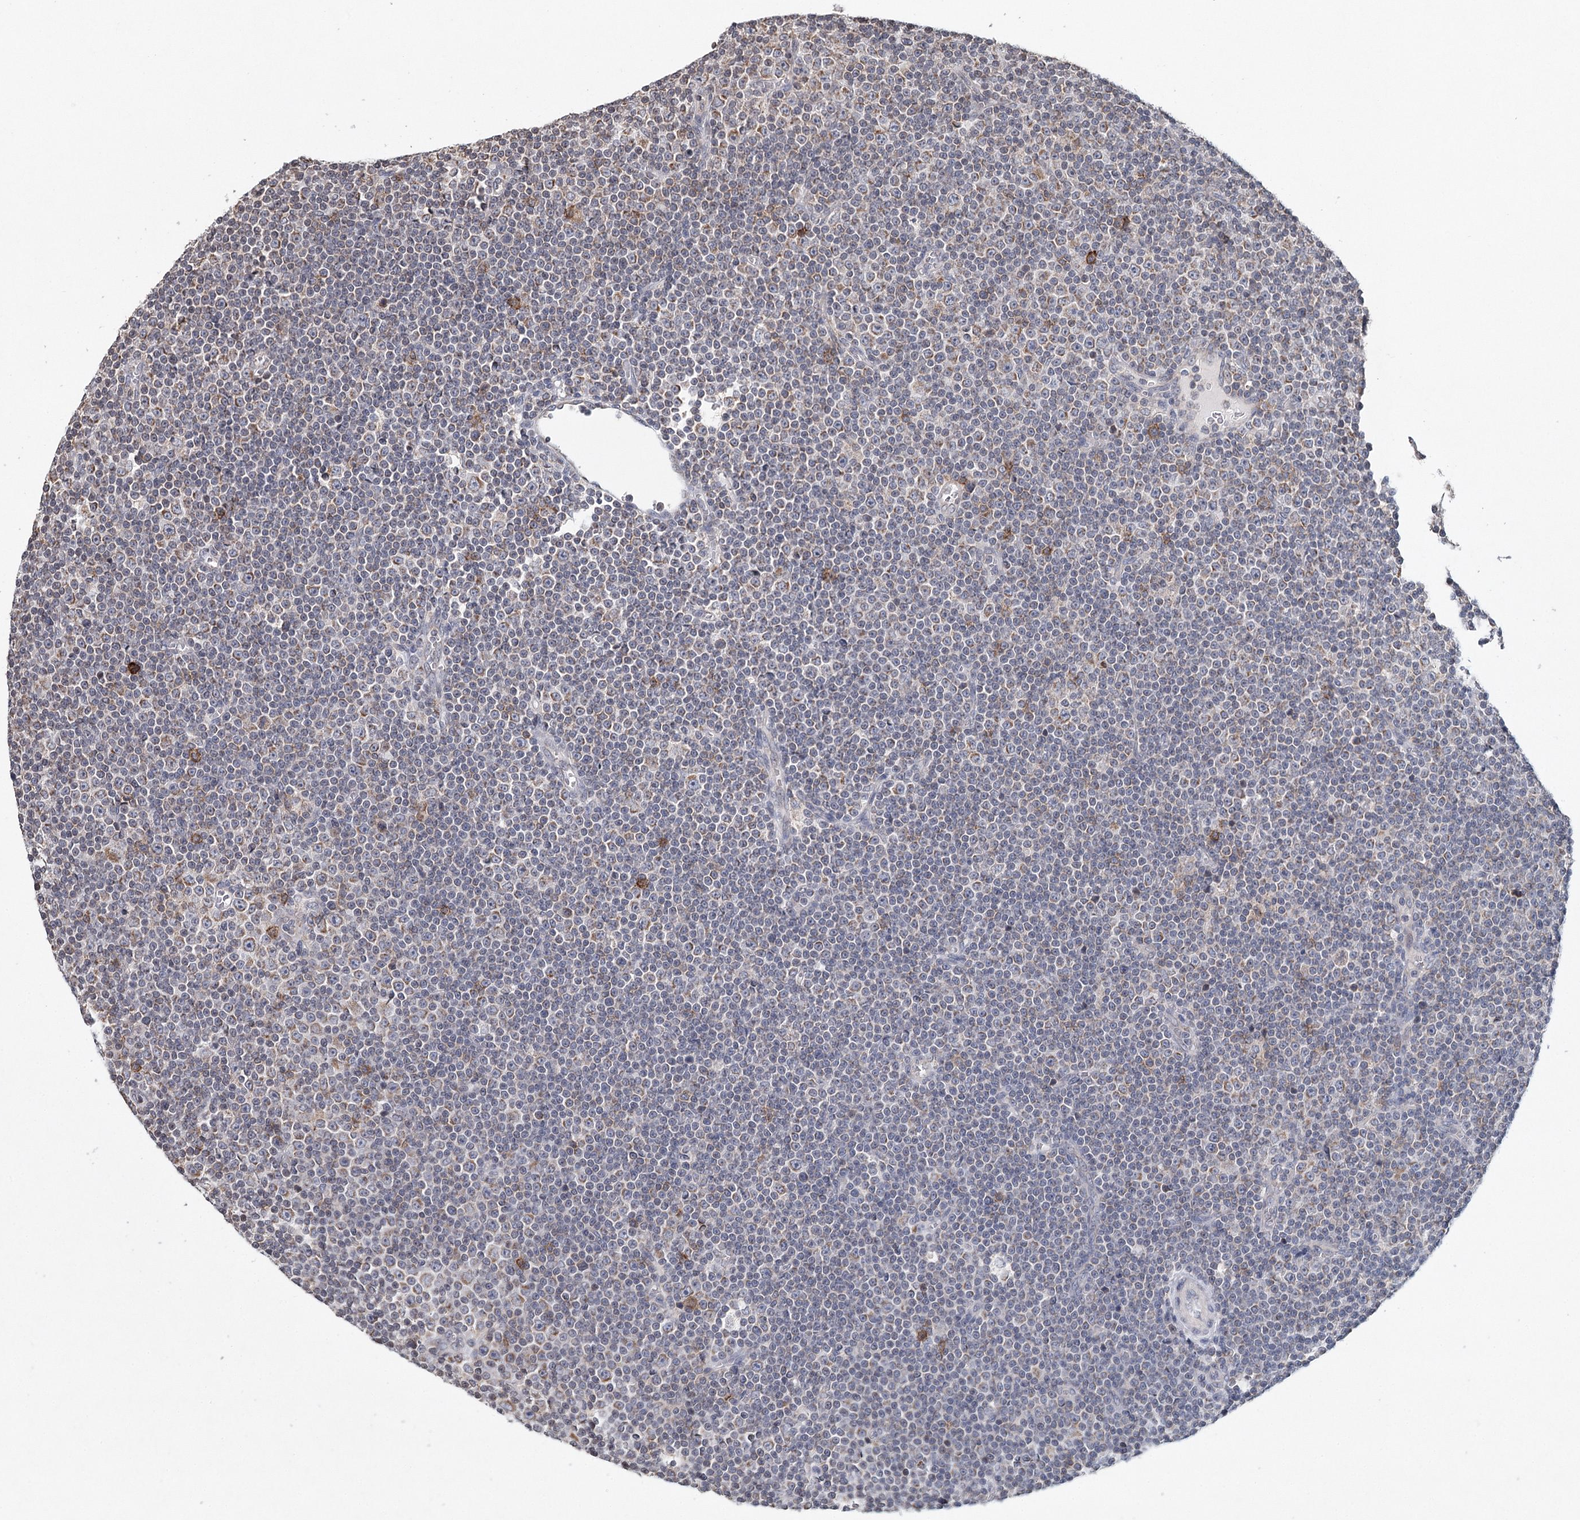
{"staining": {"intensity": "moderate", "quantity": "<25%", "location": "cytoplasmic/membranous"}, "tissue": "lymphoma", "cell_type": "Tumor cells", "image_type": "cancer", "snomed": [{"axis": "morphology", "description": "Malignant lymphoma, non-Hodgkin's type, Low grade"}, {"axis": "topography", "description": "Lymph node"}], "caption": "Immunohistochemical staining of human malignant lymphoma, non-Hodgkin's type (low-grade) reveals low levels of moderate cytoplasmic/membranous protein positivity in about <25% of tumor cells.", "gene": "ICOS", "patient": {"sex": "female", "age": 67}}